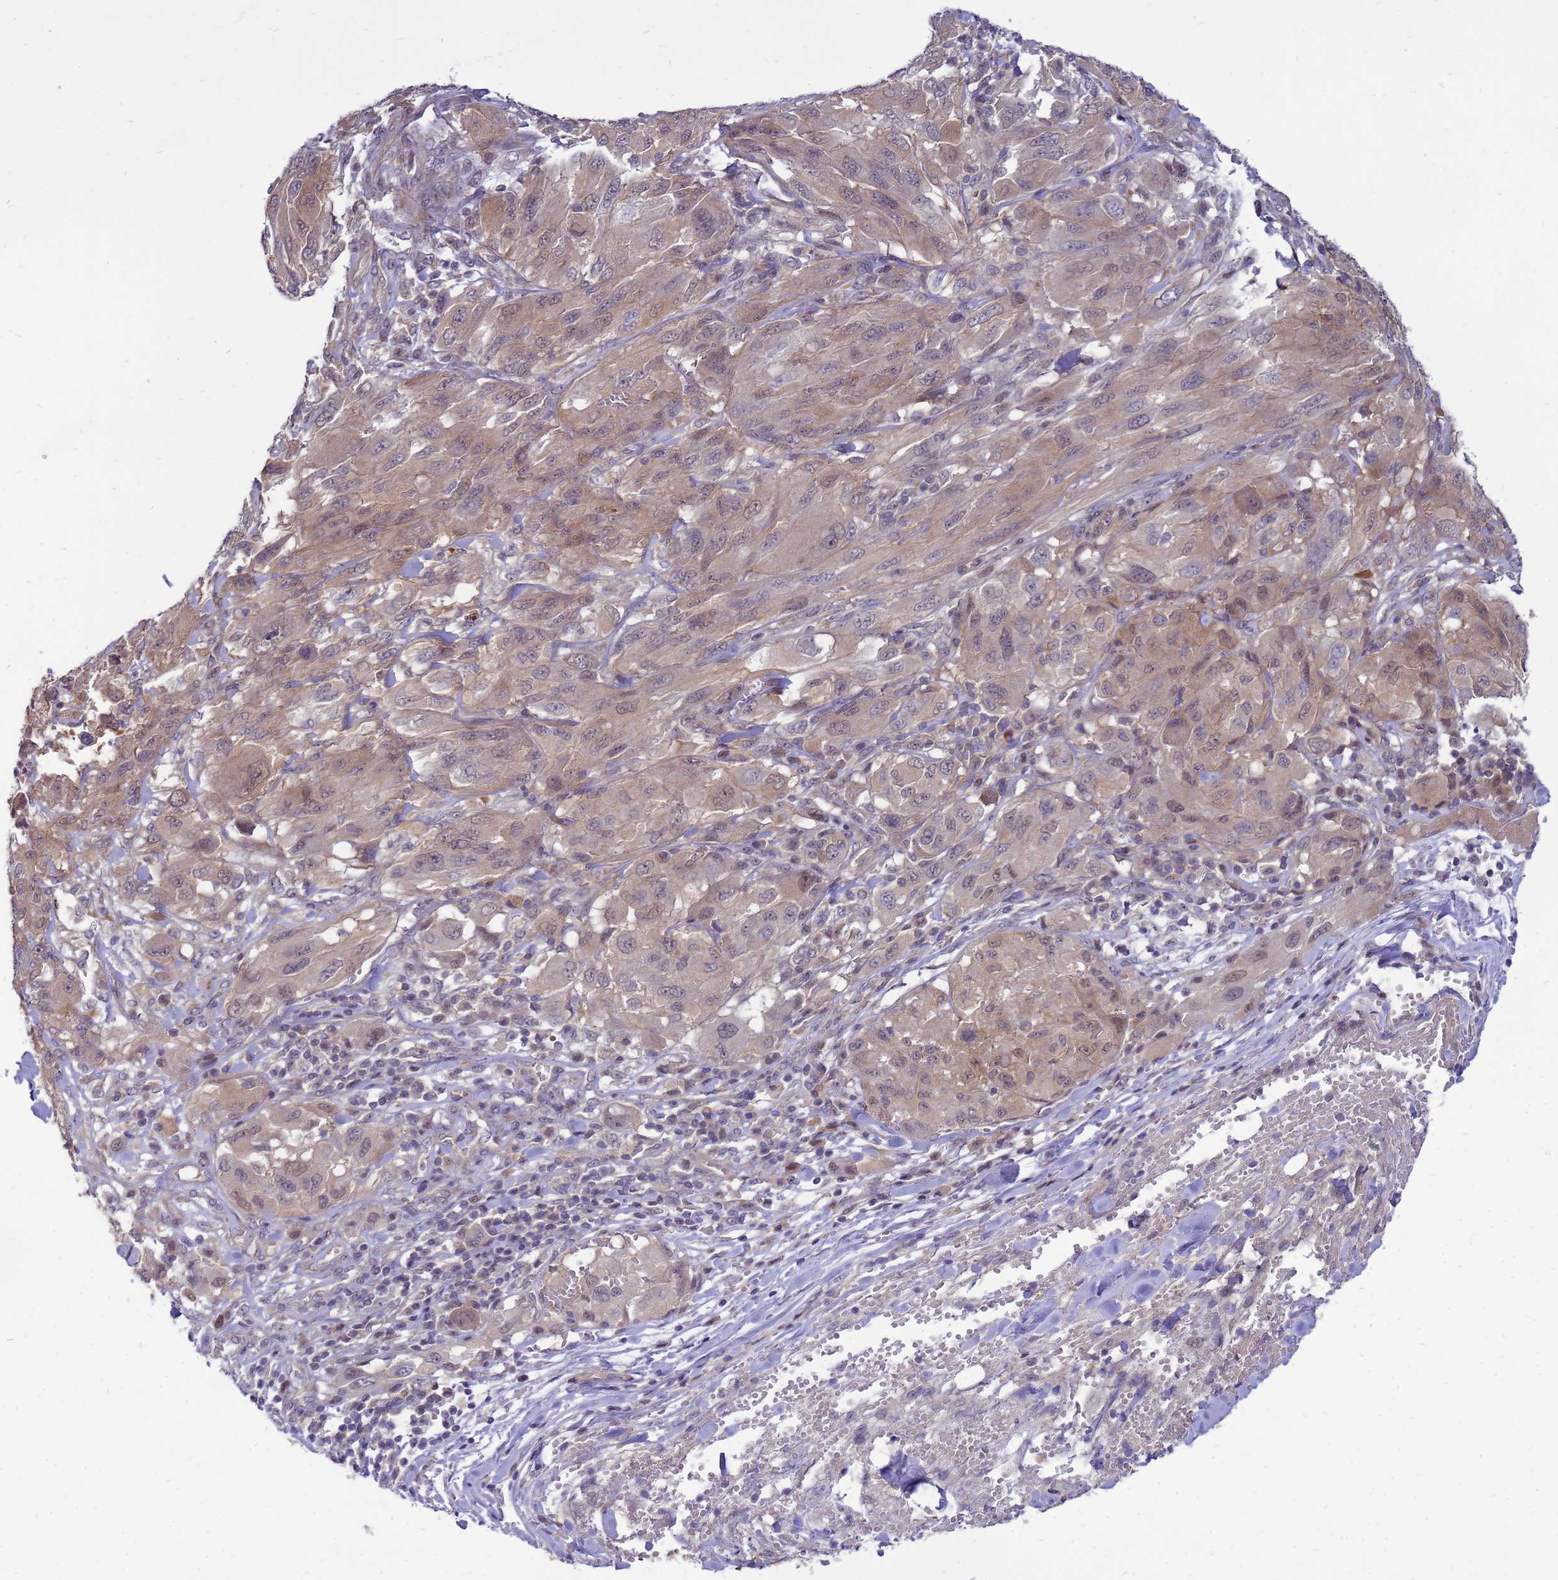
{"staining": {"intensity": "moderate", "quantity": ">75%", "location": "cytoplasmic/membranous"}, "tissue": "melanoma", "cell_type": "Tumor cells", "image_type": "cancer", "snomed": [{"axis": "morphology", "description": "Malignant melanoma, NOS"}, {"axis": "topography", "description": "Skin"}], "caption": "The image reveals a brown stain indicating the presence of a protein in the cytoplasmic/membranous of tumor cells in malignant melanoma.", "gene": "ENOPH1", "patient": {"sex": "female", "age": 91}}